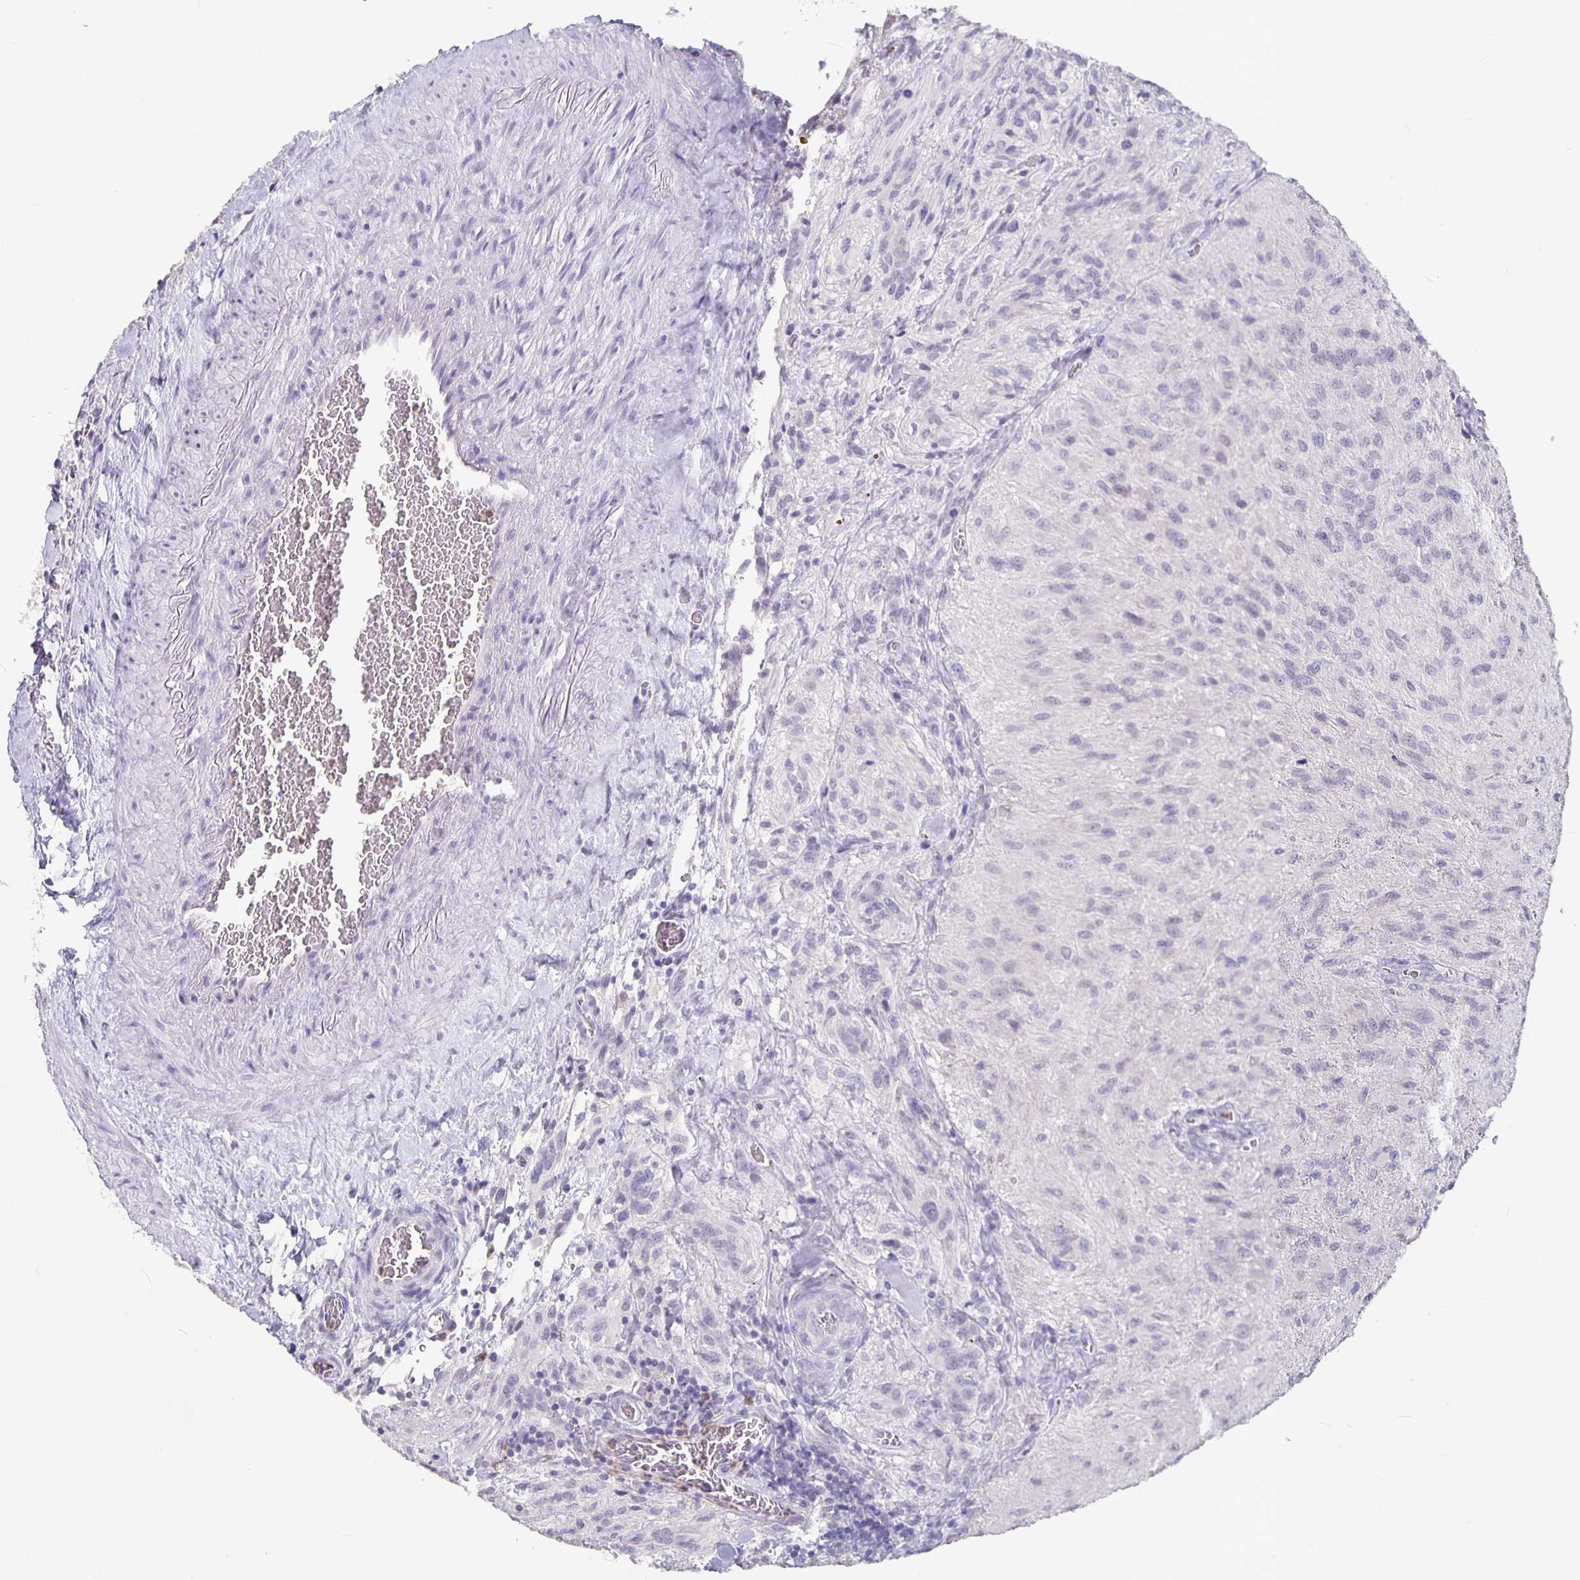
{"staining": {"intensity": "negative", "quantity": "none", "location": "none"}, "tissue": "glioma", "cell_type": "Tumor cells", "image_type": "cancer", "snomed": [{"axis": "morphology", "description": "Glioma, malignant, High grade"}, {"axis": "topography", "description": "Brain"}], "caption": "Immunohistochemistry (IHC) of high-grade glioma (malignant) demonstrates no staining in tumor cells.", "gene": "GPX4", "patient": {"sex": "male", "age": 47}}